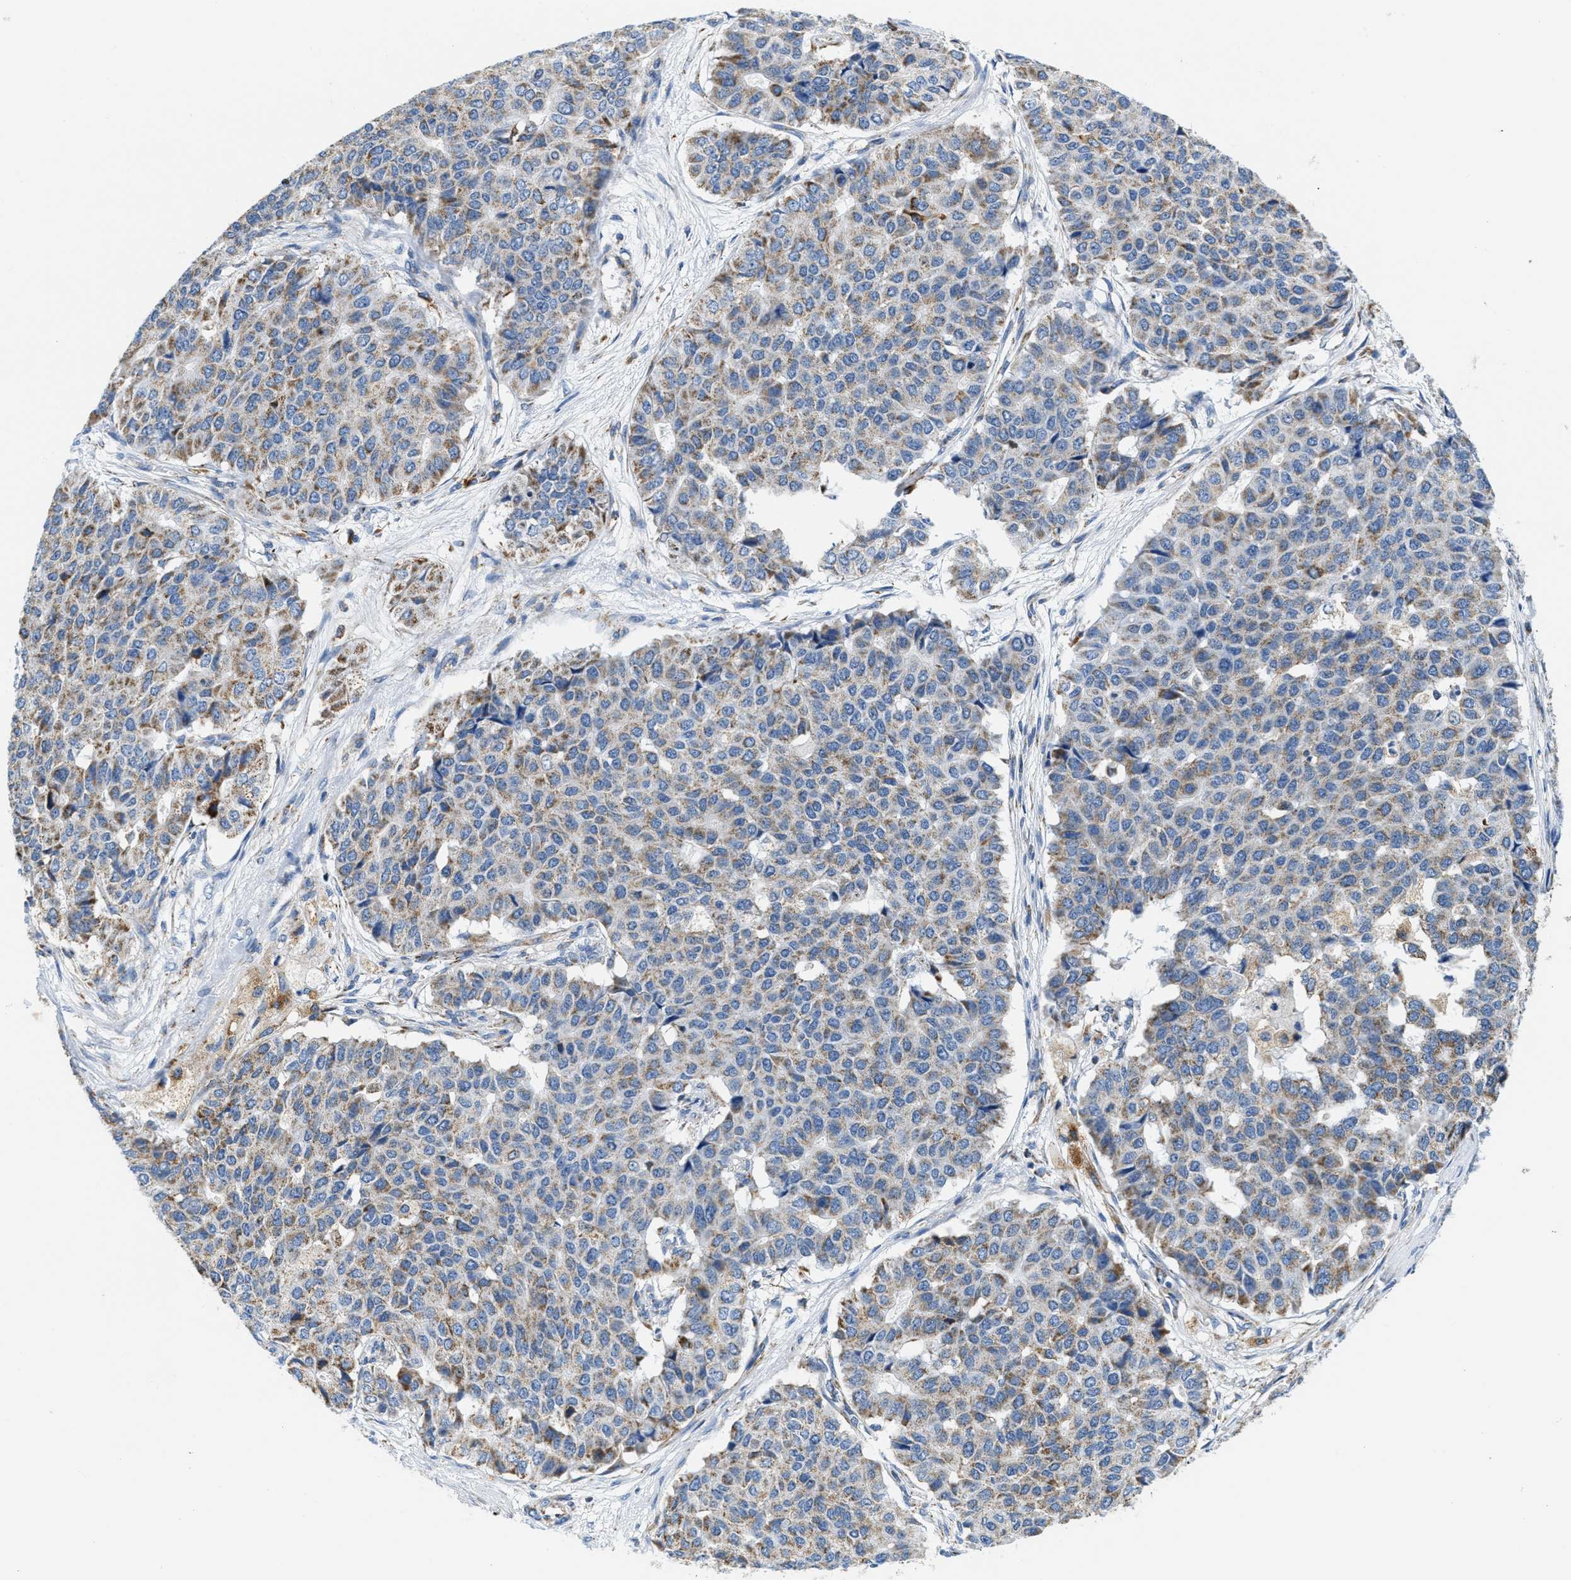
{"staining": {"intensity": "moderate", "quantity": "25%-75%", "location": "cytoplasmic/membranous"}, "tissue": "pancreatic cancer", "cell_type": "Tumor cells", "image_type": "cancer", "snomed": [{"axis": "morphology", "description": "Adenocarcinoma, NOS"}, {"axis": "topography", "description": "Pancreas"}], "caption": "Protein positivity by immunohistochemistry displays moderate cytoplasmic/membranous positivity in approximately 25%-75% of tumor cells in pancreatic adenocarcinoma.", "gene": "KCNJ5", "patient": {"sex": "male", "age": 50}}